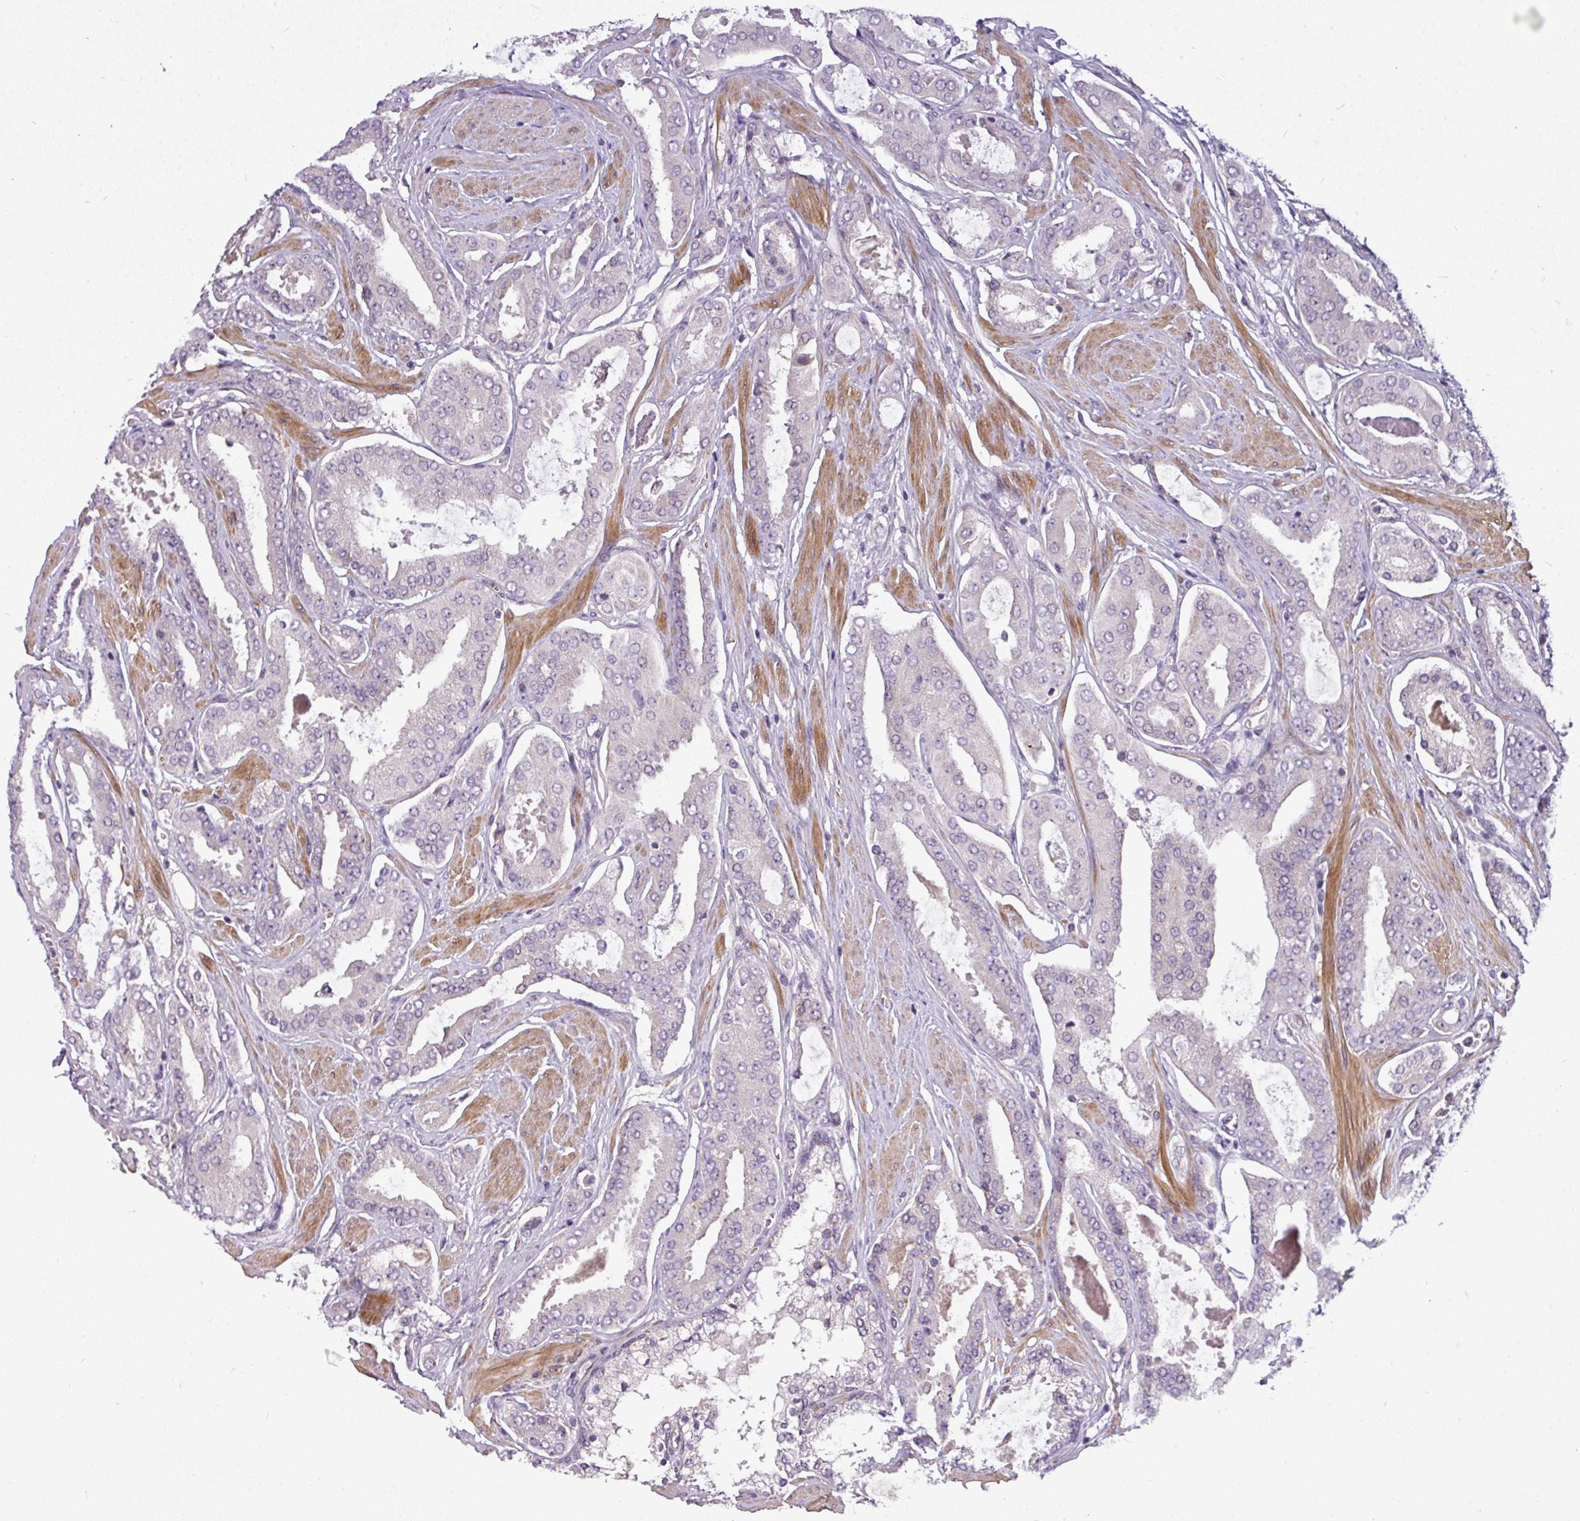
{"staining": {"intensity": "negative", "quantity": "none", "location": "none"}, "tissue": "prostate cancer", "cell_type": "Tumor cells", "image_type": "cancer", "snomed": [{"axis": "morphology", "description": "Adenocarcinoma, Low grade"}, {"axis": "topography", "description": "Prostate"}], "caption": "A high-resolution micrograph shows IHC staining of low-grade adenocarcinoma (prostate), which reveals no significant staining in tumor cells.", "gene": "ZNF35", "patient": {"sex": "male", "age": 42}}